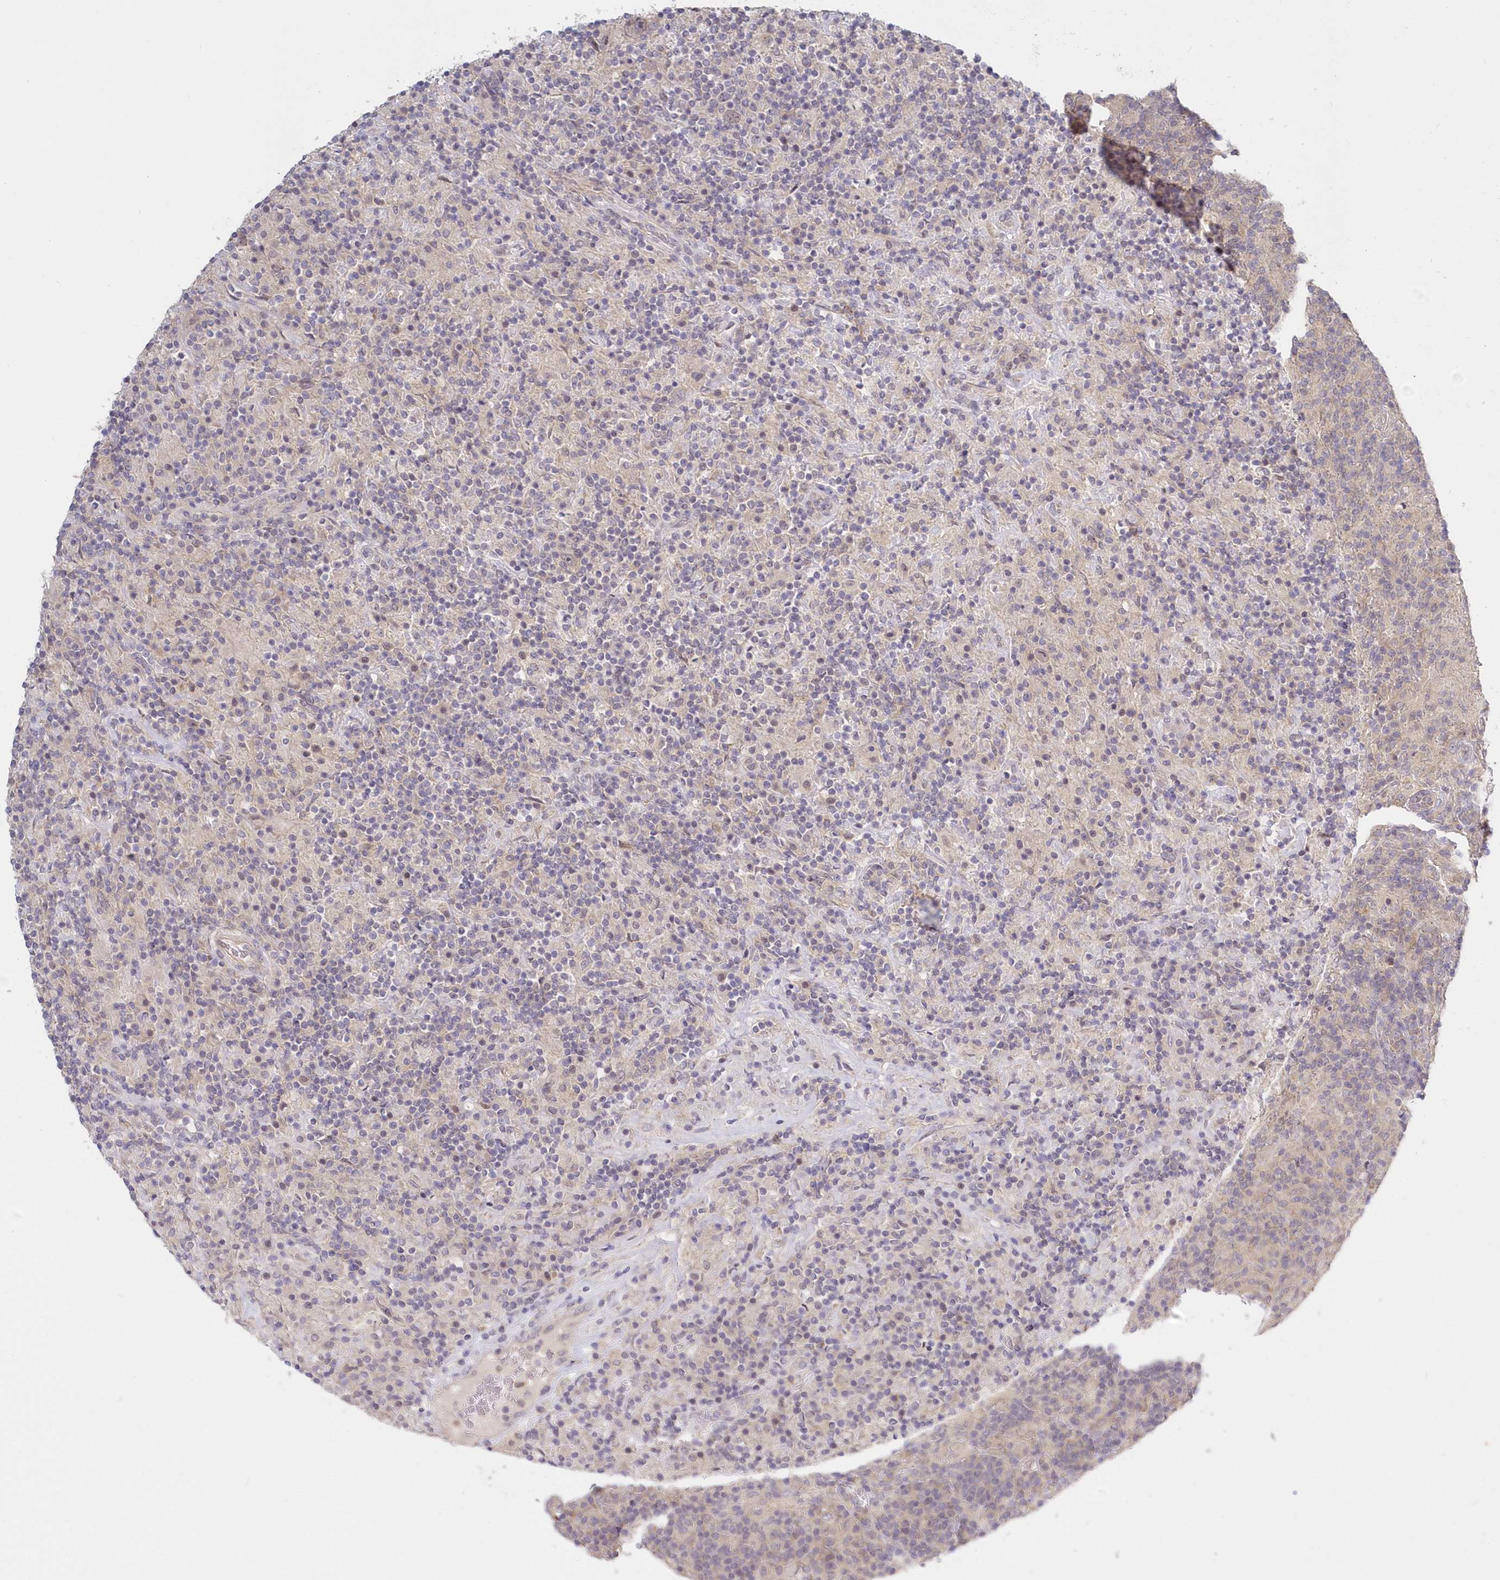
{"staining": {"intensity": "negative", "quantity": "none", "location": "none"}, "tissue": "lymphoma", "cell_type": "Tumor cells", "image_type": "cancer", "snomed": [{"axis": "morphology", "description": "Hodgkin's disease, NOS"}, {"axis": "topography", "description": "Lymph node"}], "caption": "An immunohistochemistry image of Hodgkin's disease is shown. There is no staining in tumor cells of Hodgkin's disease.", "gene": "KATNA1", "patient": {"sex": "male", "age": 70}}